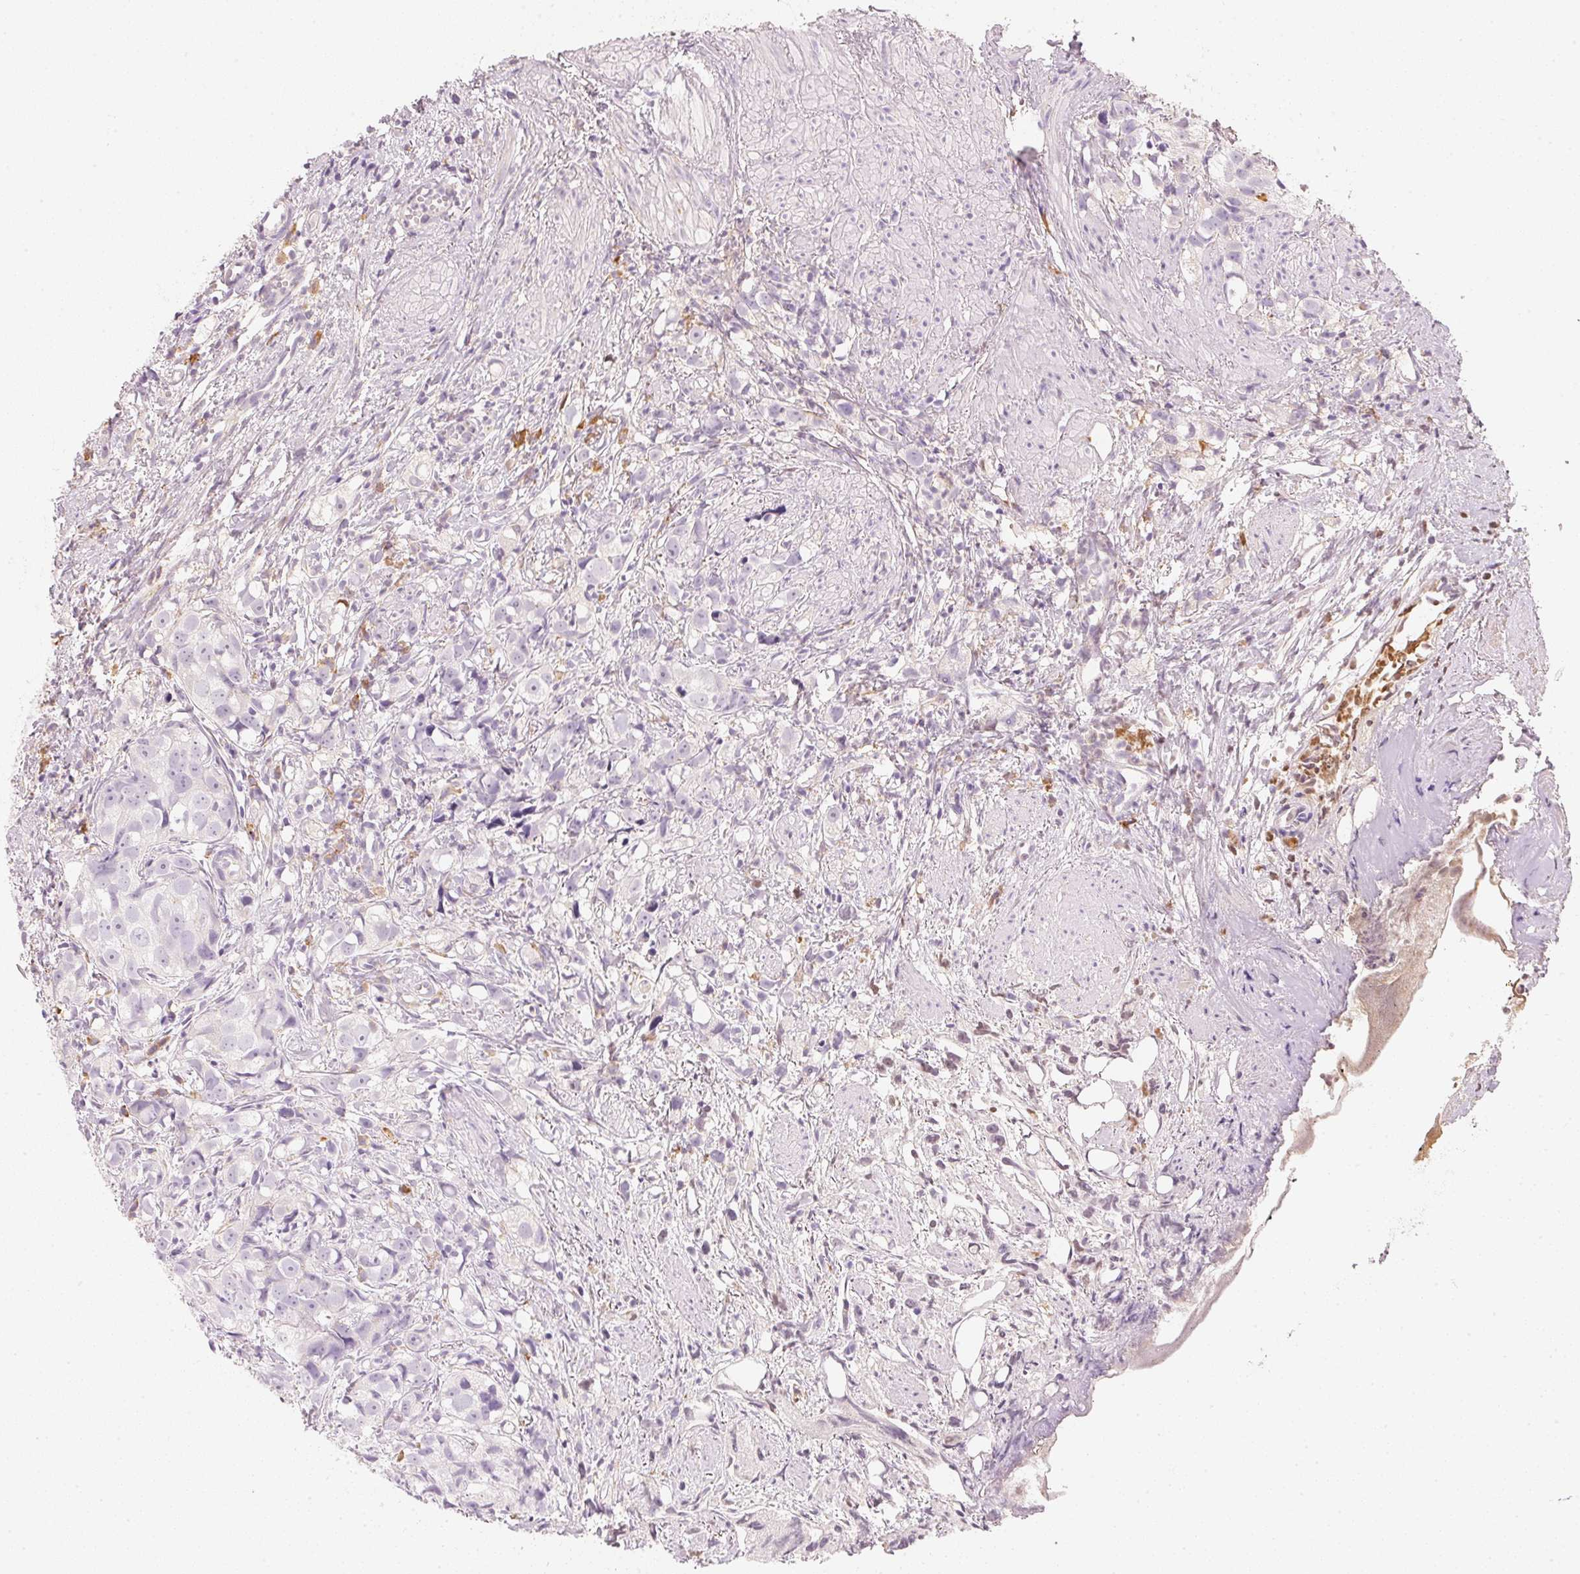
{"staining": {"intensity": "negative", "quantity": "none", "location": "none"}, "tissue": "prostate cancer", "cell_type": "Tumor cells", "image_type": "cancer", "snomed": [{"axis": "morphology", "description": "Adenocarcinoma, High grade"}, {"axis": "topography", "description": "Prostate"}], "caption": "This is an IHC micrograph of human prostate cancer (high-grade adenocarcinoma). There is no staining in tumor cells.", "gene": "RMDN2", "patient": {"sex": "male", "age": 68}}